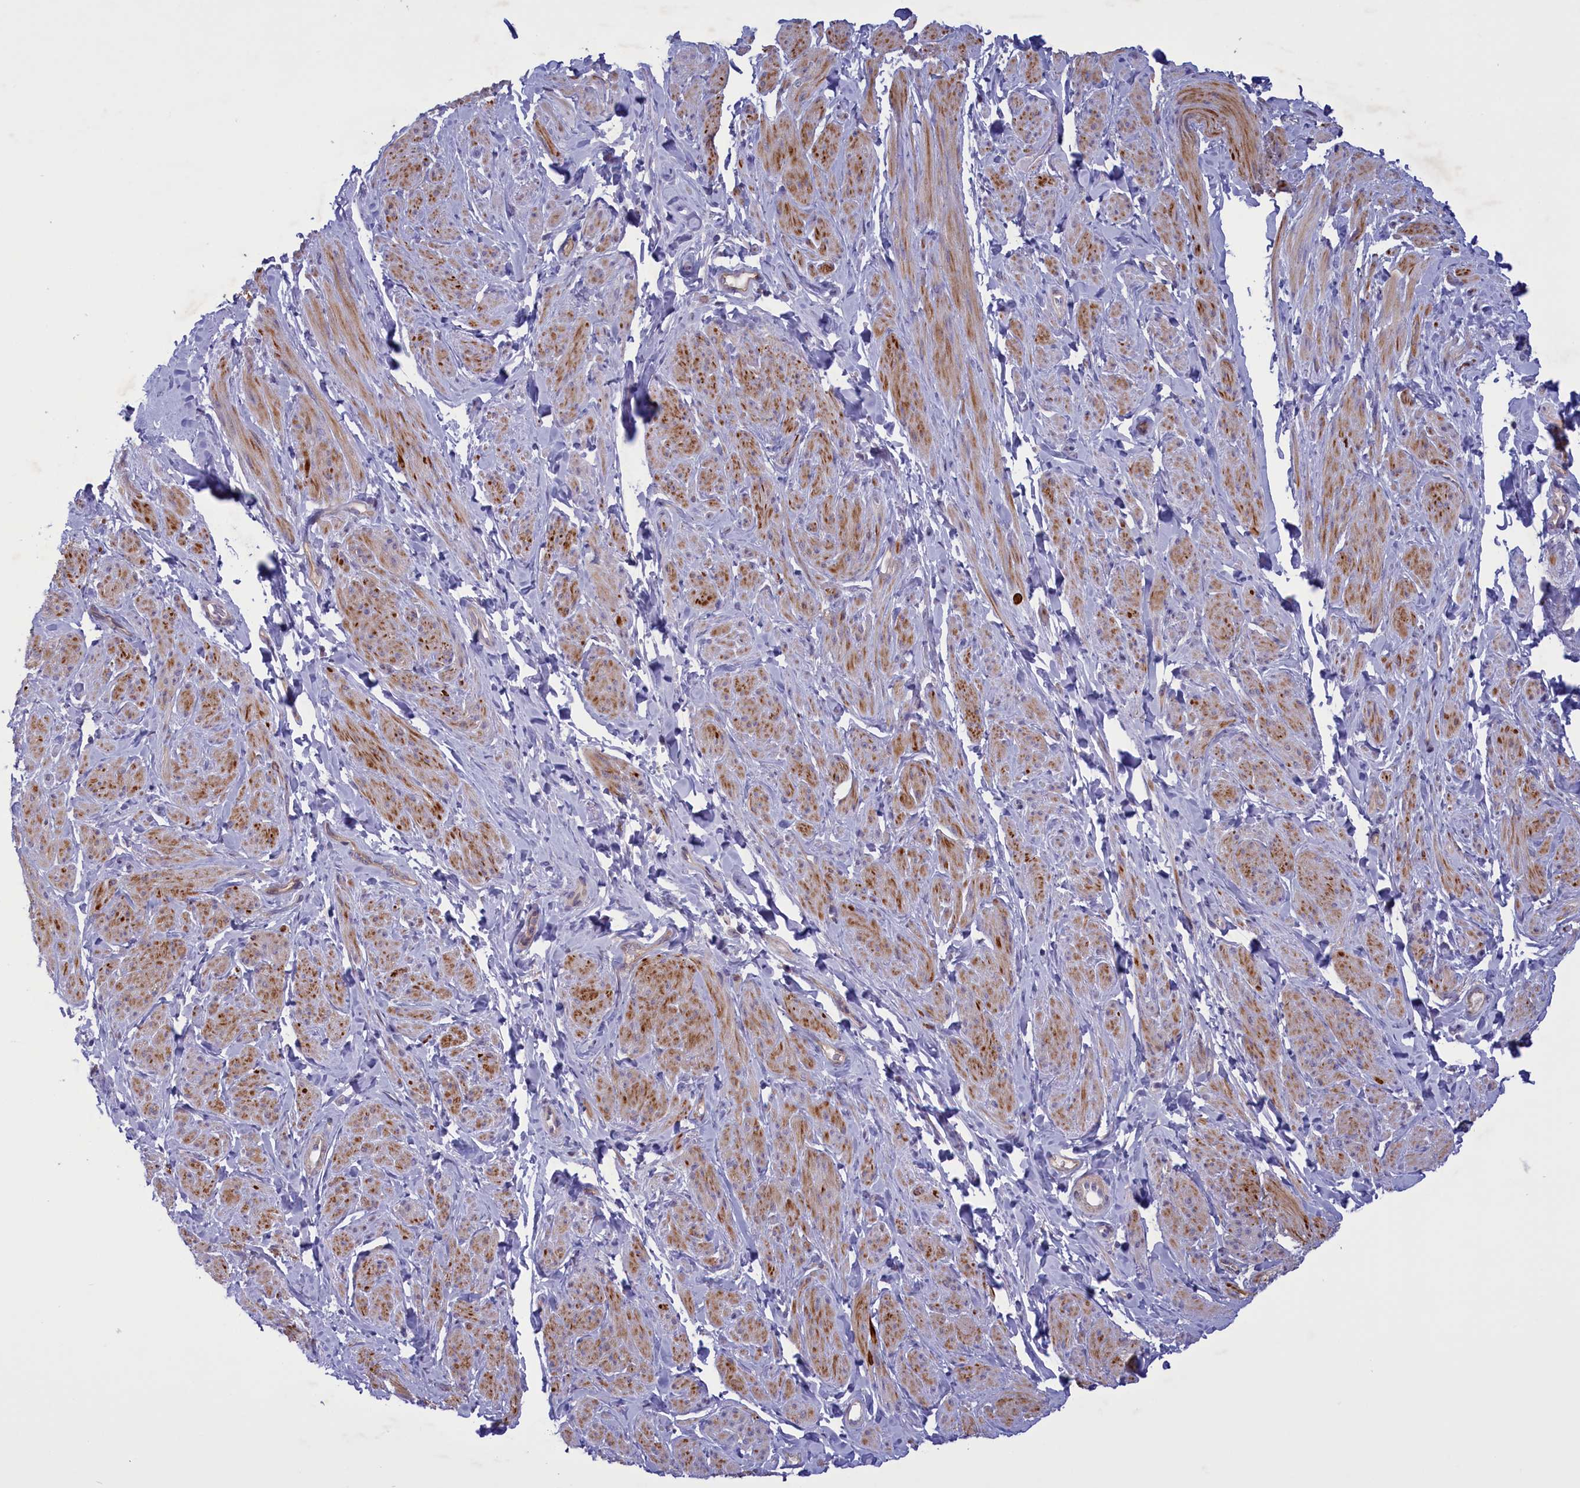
{"staining": {"intensity": "moderate", "quantity": "25%-75%", "location": "cytoplasmic/membranous"}, "tissue": "smooth muscle", "cell_type": "Smooth muscle cells", "image_type": "normal", "snomed": [{"axis": "morphology", "description": "Normal tissue, NOS"}, {"axis": "topography", "description": "Smooth muscle"}, {"axis": "topography", "description": "Peripheral nerve tissue"}], "caption": "This image shows immunohistochemistry (IHC) staining of normal smooth muscle, with medium moderate cytoplasmic/membranous staining in about 25%-75% of smooth muscle cells.", "gene": "CORO2A", "patient": {"sex": "male", "age": 69}}